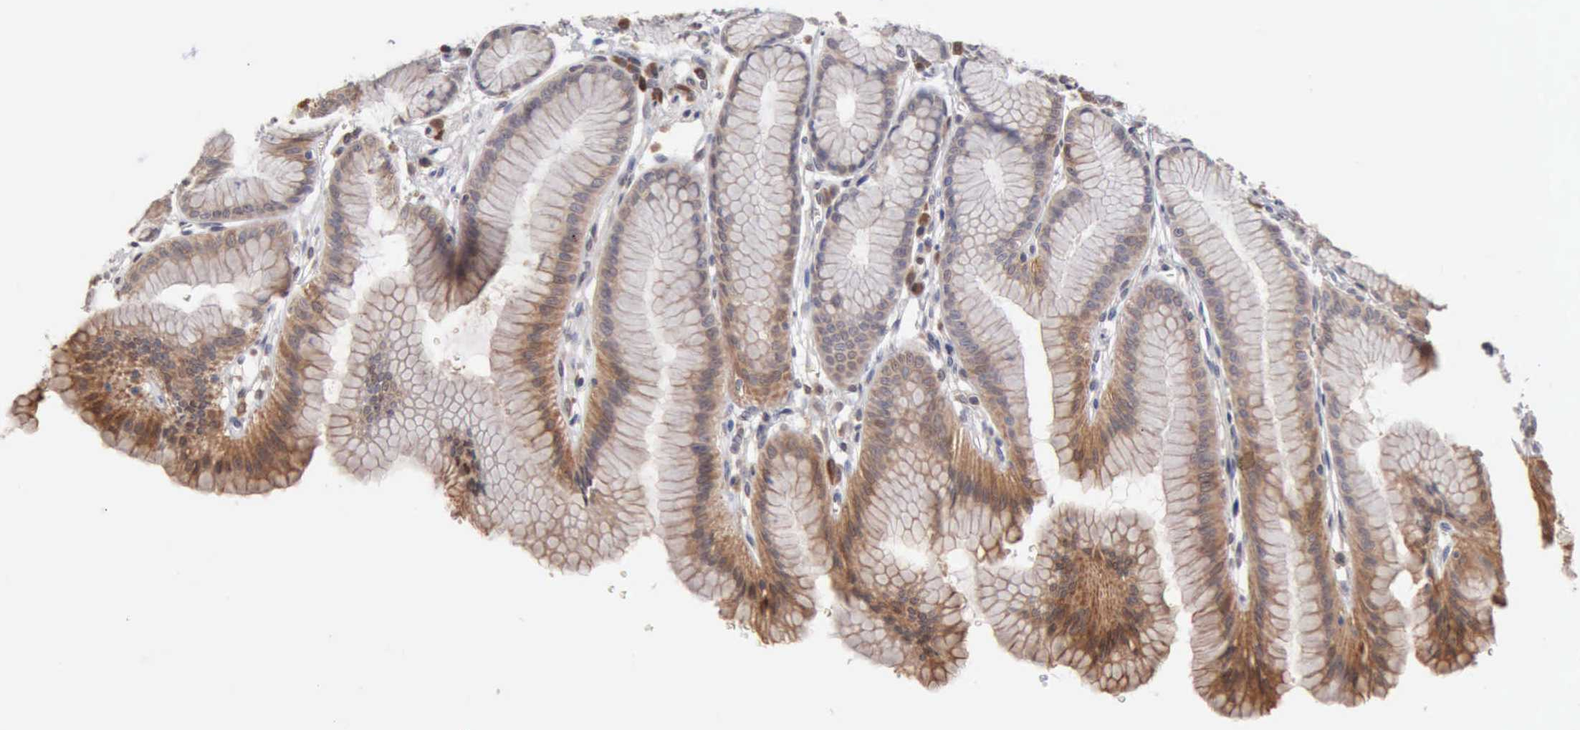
{"staining": {"intensity": "moderate", "quantity": "25%-75%", "location": "cytoplasmic/membranous"}, "tissue": "stomach", "cell_type": "Glandular cells", "image_type": "normal", "snomed": [{"axis": "morphology", "description": "Normal tissue, NOS"}, {"axis": "topography", "description": "Stomach"}], "caption": "Human stomach stained with a brown dye demonstrates moderate cytoplasmic/membranous positive expression in approximately 25%-75% of glandular cells.", "gene": "APOL2", "patient": {"sex": "male", "age": 42}}